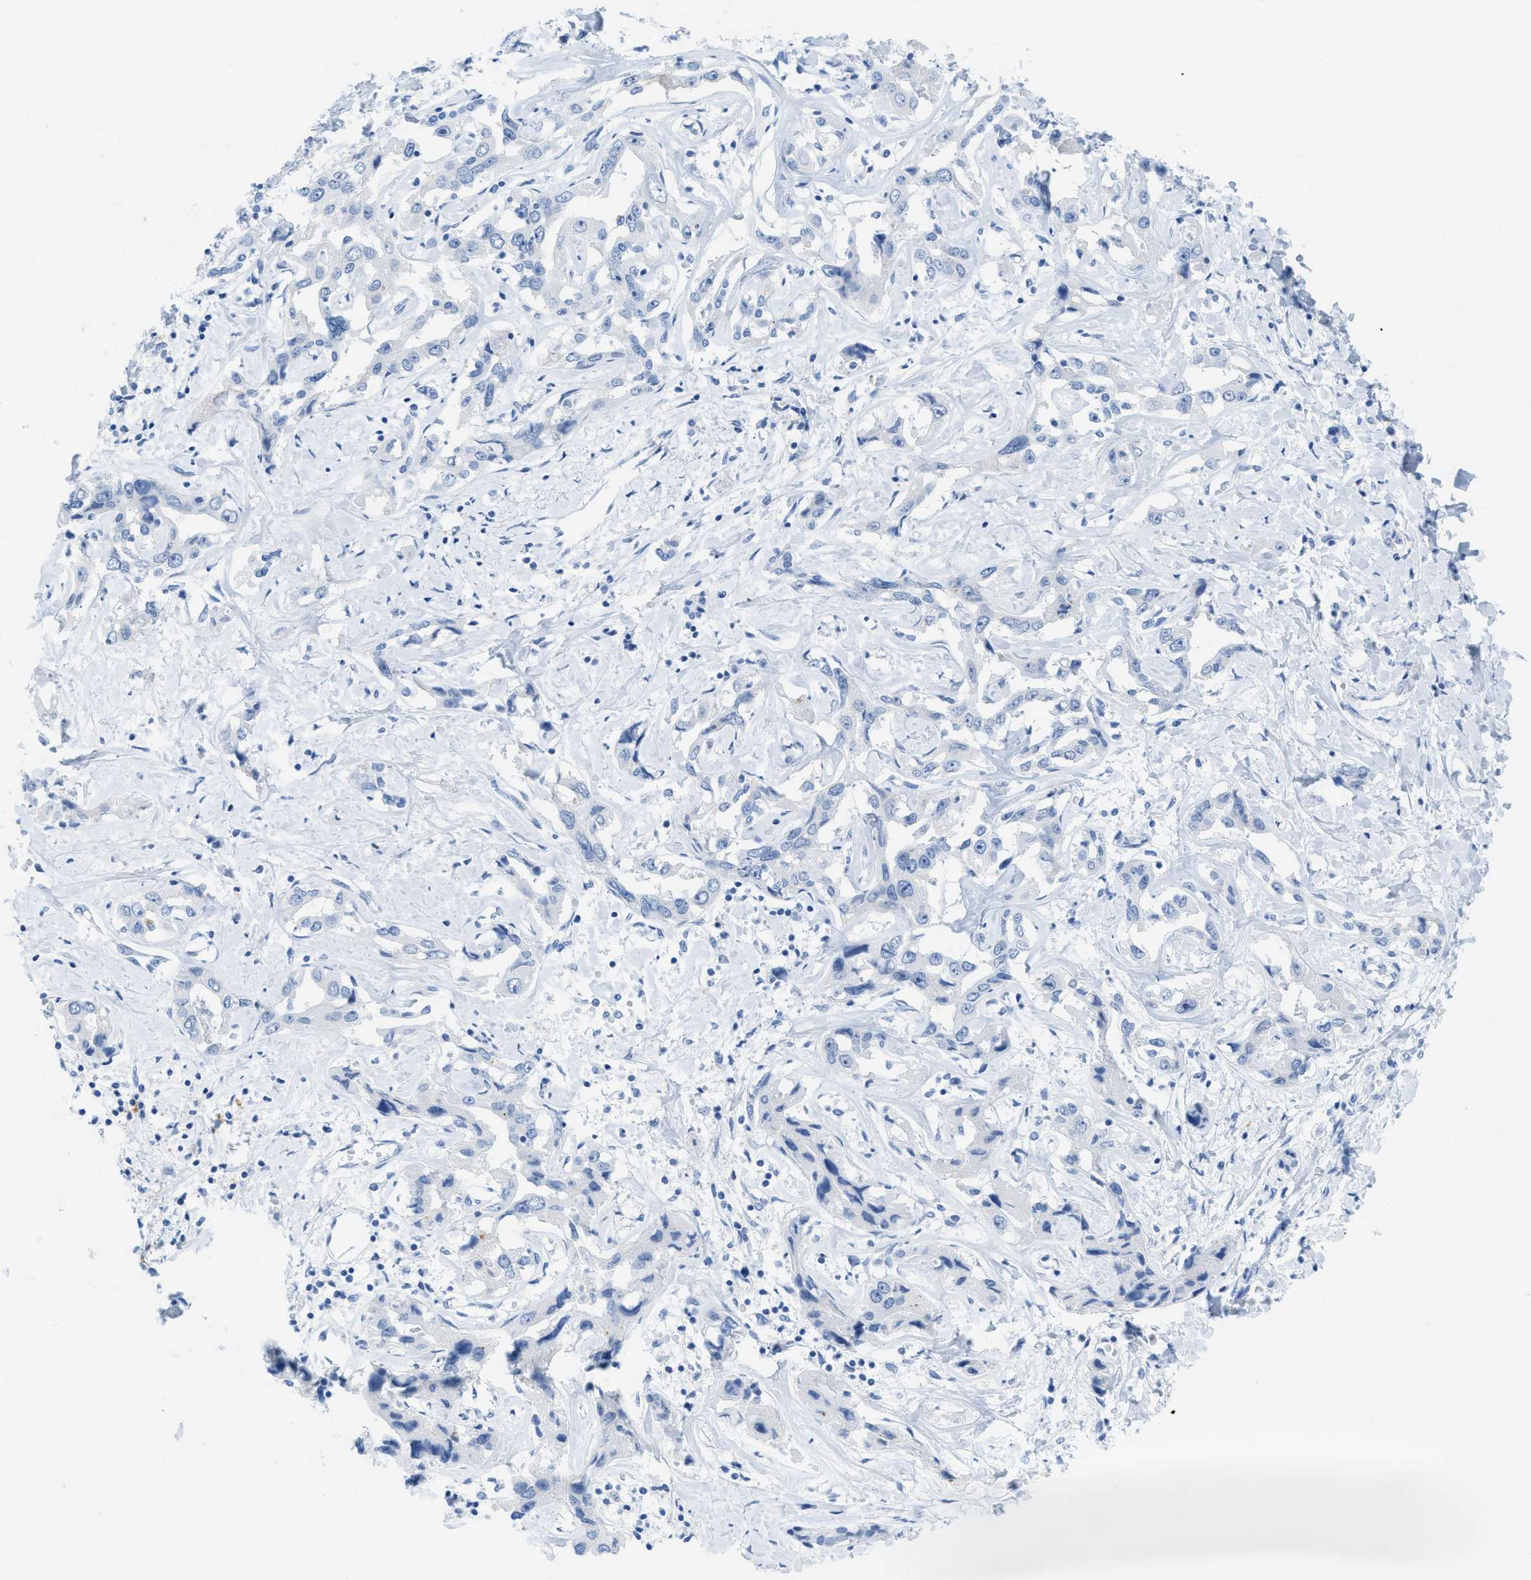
{"staining": {"intensity": "negative", "quantity": "none", "location": "none"}, "tissue": "liver cancer", "cell_type": "Tumor cells", "image_type": "cancer", "snomed": [{"axis": "morphology", "description": "Cholangiocarcinoma"}, {"axis": "topography", "description": "Liver"}], "caption": "Cholangiocarcinoma (liver) stained for a protein using immunohistochemistry (IHC) exhibits no positivity tumor cells.", "gene": "WDR4", "patient": {"sex": "male", "age": 59}}